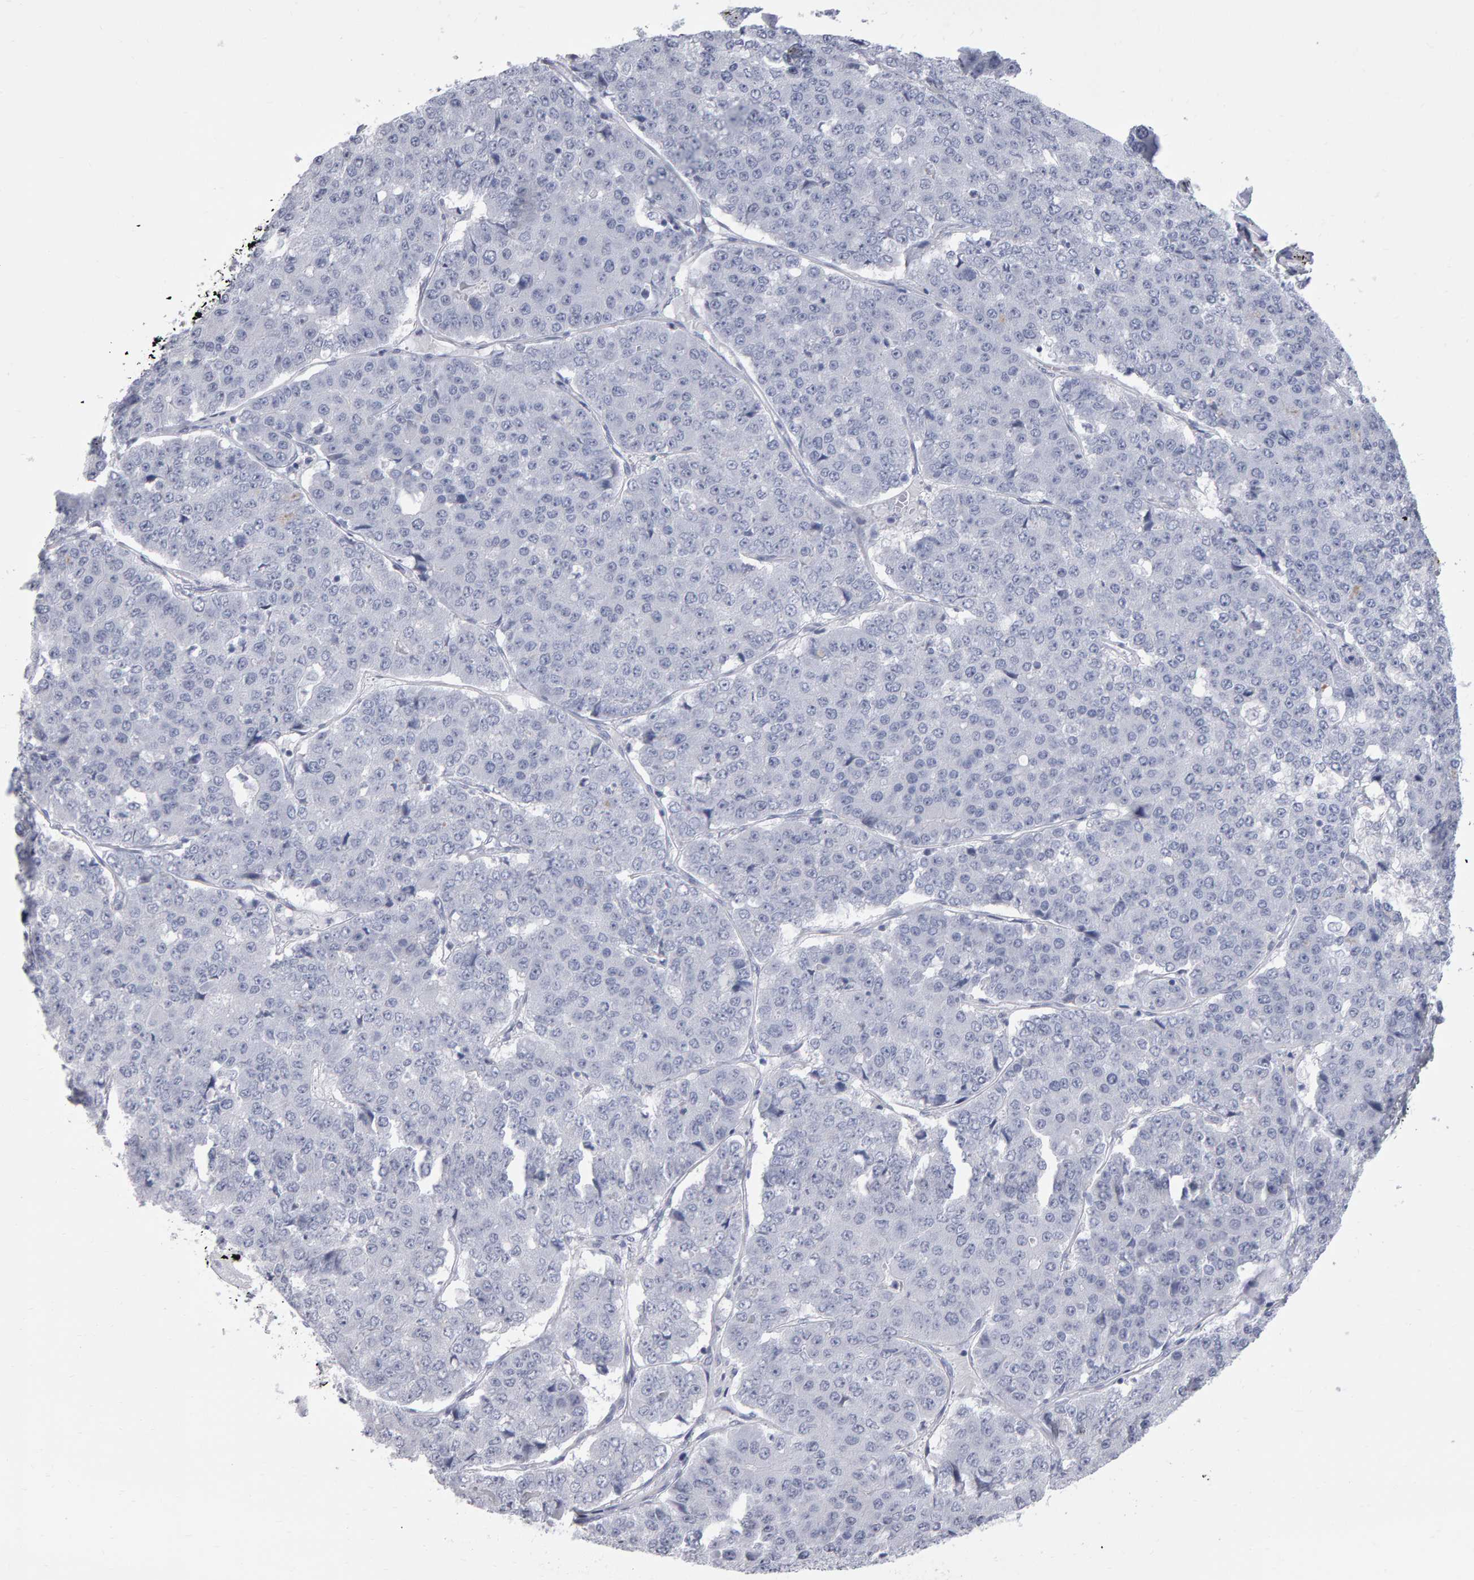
{"staining": {"intensity": "negative", "quantity": "none", "location": "none"}, "tissue": "pancreatic cancer", "cell_type": "Tumor cells", "image_type": "cancer", "snomed": [{"axis": "morphology", "description": "Adenocarcinoma, NOS"}, {"axis": "topography", "description": "Pancreas"}], "caption": "DAB (3,3'-diaminobenzidine) immunohistochemical staining of pancreatic cancer displays no significant staining in tumor cells.", "gene": "NCDN", "patient": {"sex": "male", "age": 50}}